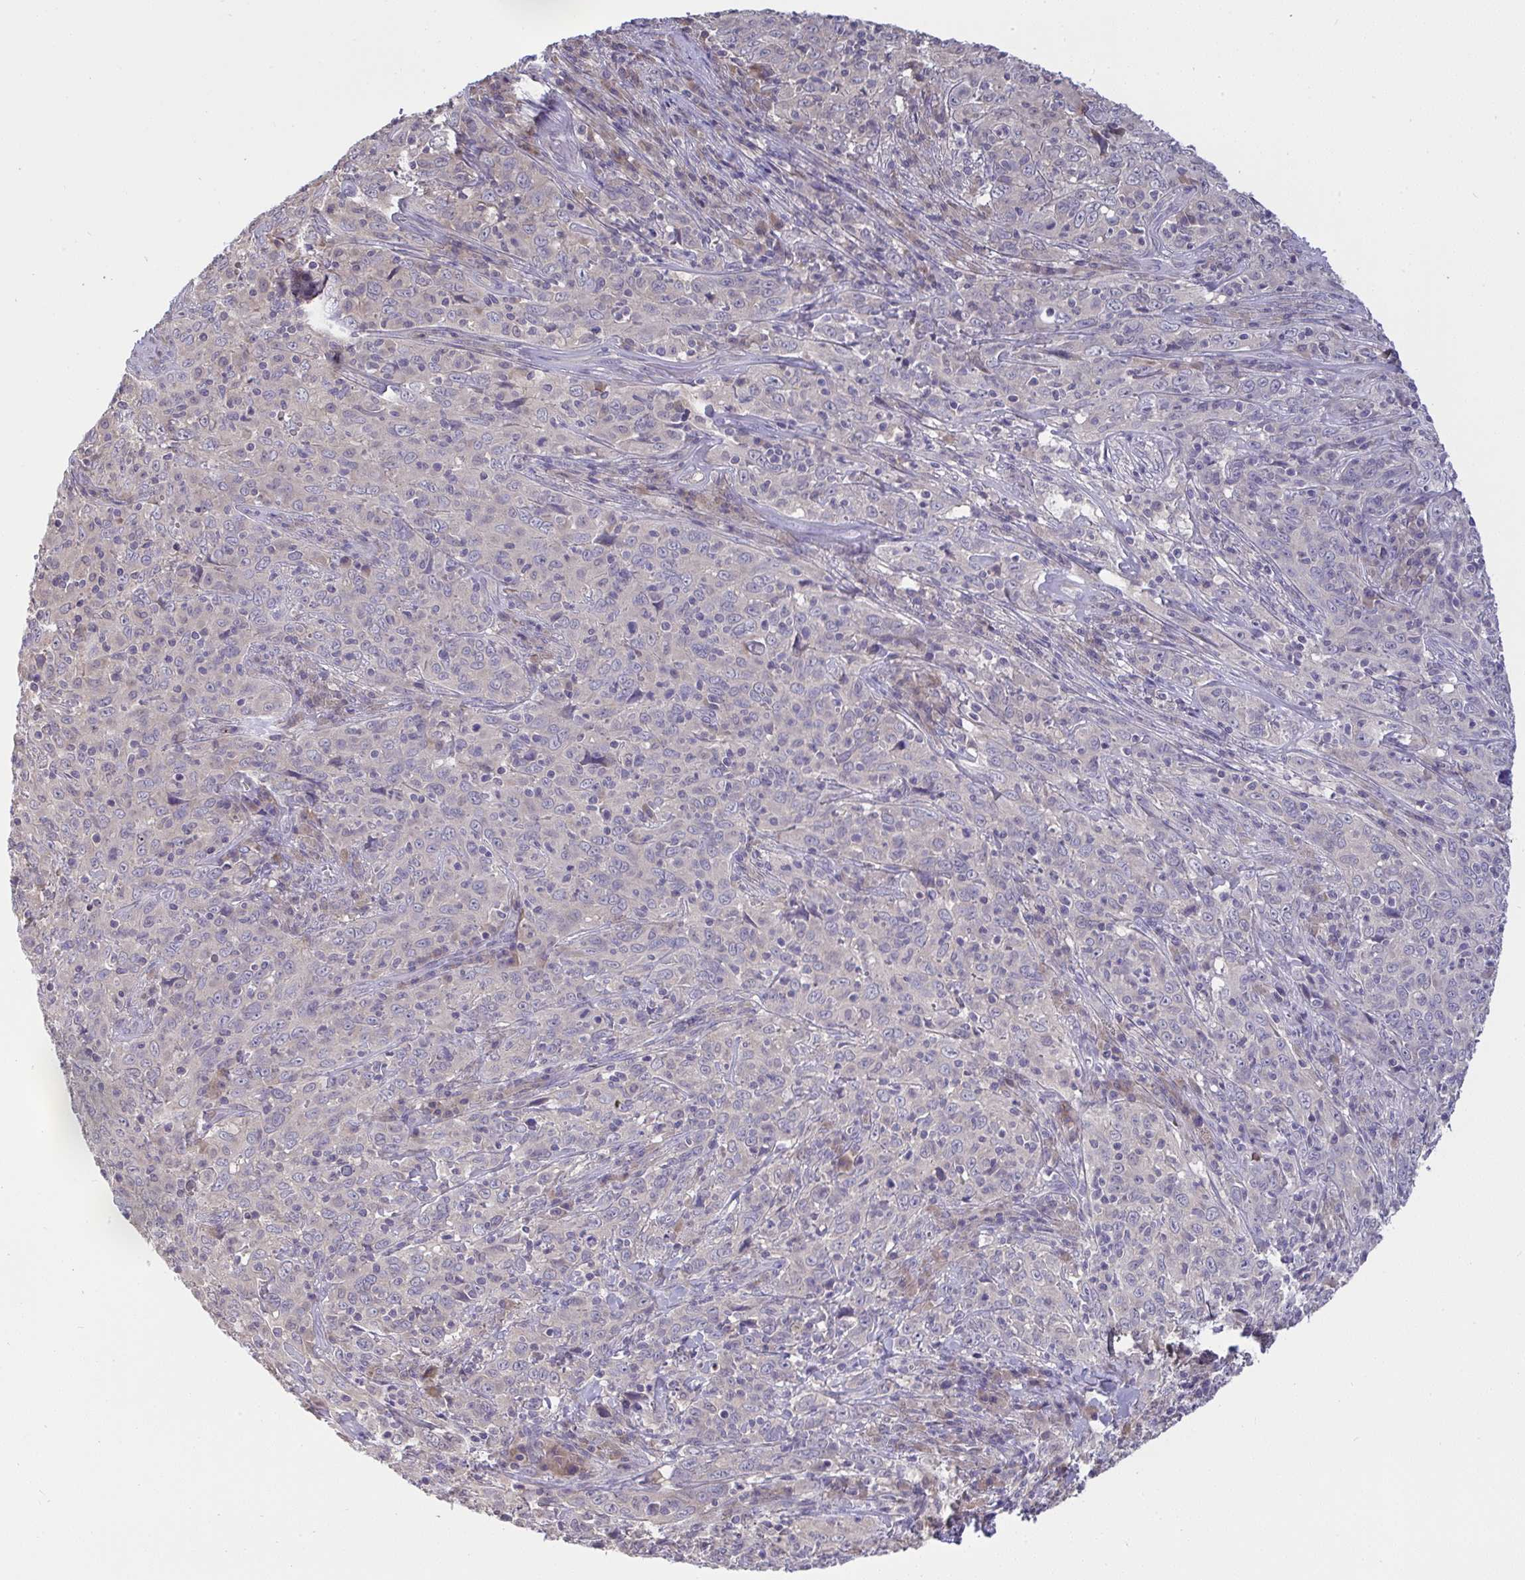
{"staining": {"intensity": "negative", "quantity": "none", "location": "none"}, "tissue": "cervical cancer", "cell_type": "Tumor cells", "image_type": "cancer", "snomed": [{"axis": "morphology", "description": "Squamous cell carcinoma, NOS"}, {"axis": "topography", "description": "Cervix"}], "caption": "Immunohistochemical staining of squamous cell carcinoma (cervical) reveals no significant expression in tumor cells. (Immunohistochemistry, brightfield microscopy, high magnification).", "gene": "TMEM41A", "patient": {"sex": "female", "age": 46}}